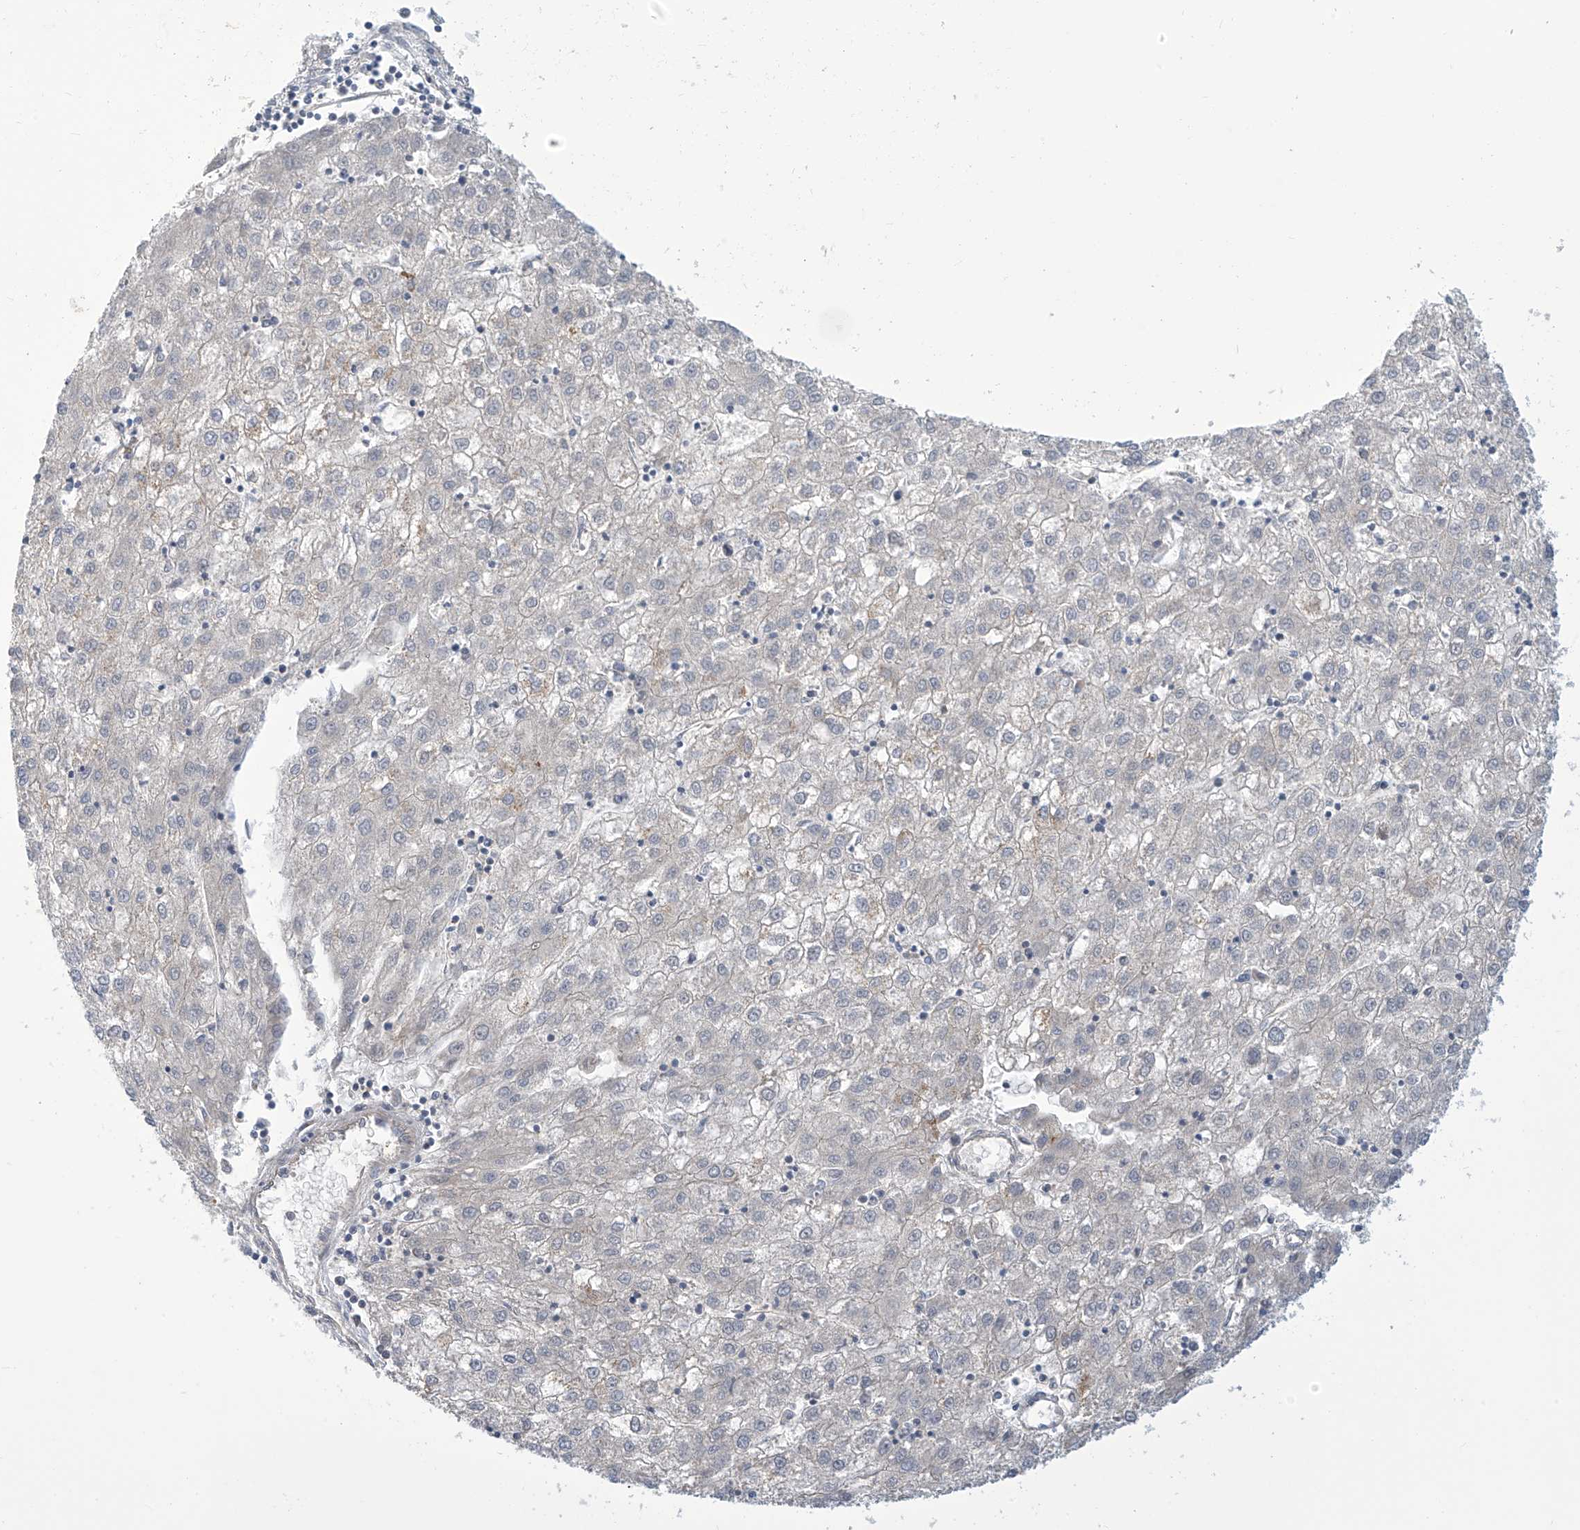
{"staining": {"intensity": "negative", "quantity": "none", "location": "none"}, "tissue": "liver cancer", "cell_type": "Tumor cells", "image_type": "cancer", "snomed": [{"axis": "morphology", "description": "Carcinoma, Hepatocellular, NOS"}, {"axis": "topography", "description": "Liver"}], "caption": "Tumor cells are negative for brown protein staining in liver cancer.", "gene": "IBA57", "patient": {"sex": "male", "age": 72}}